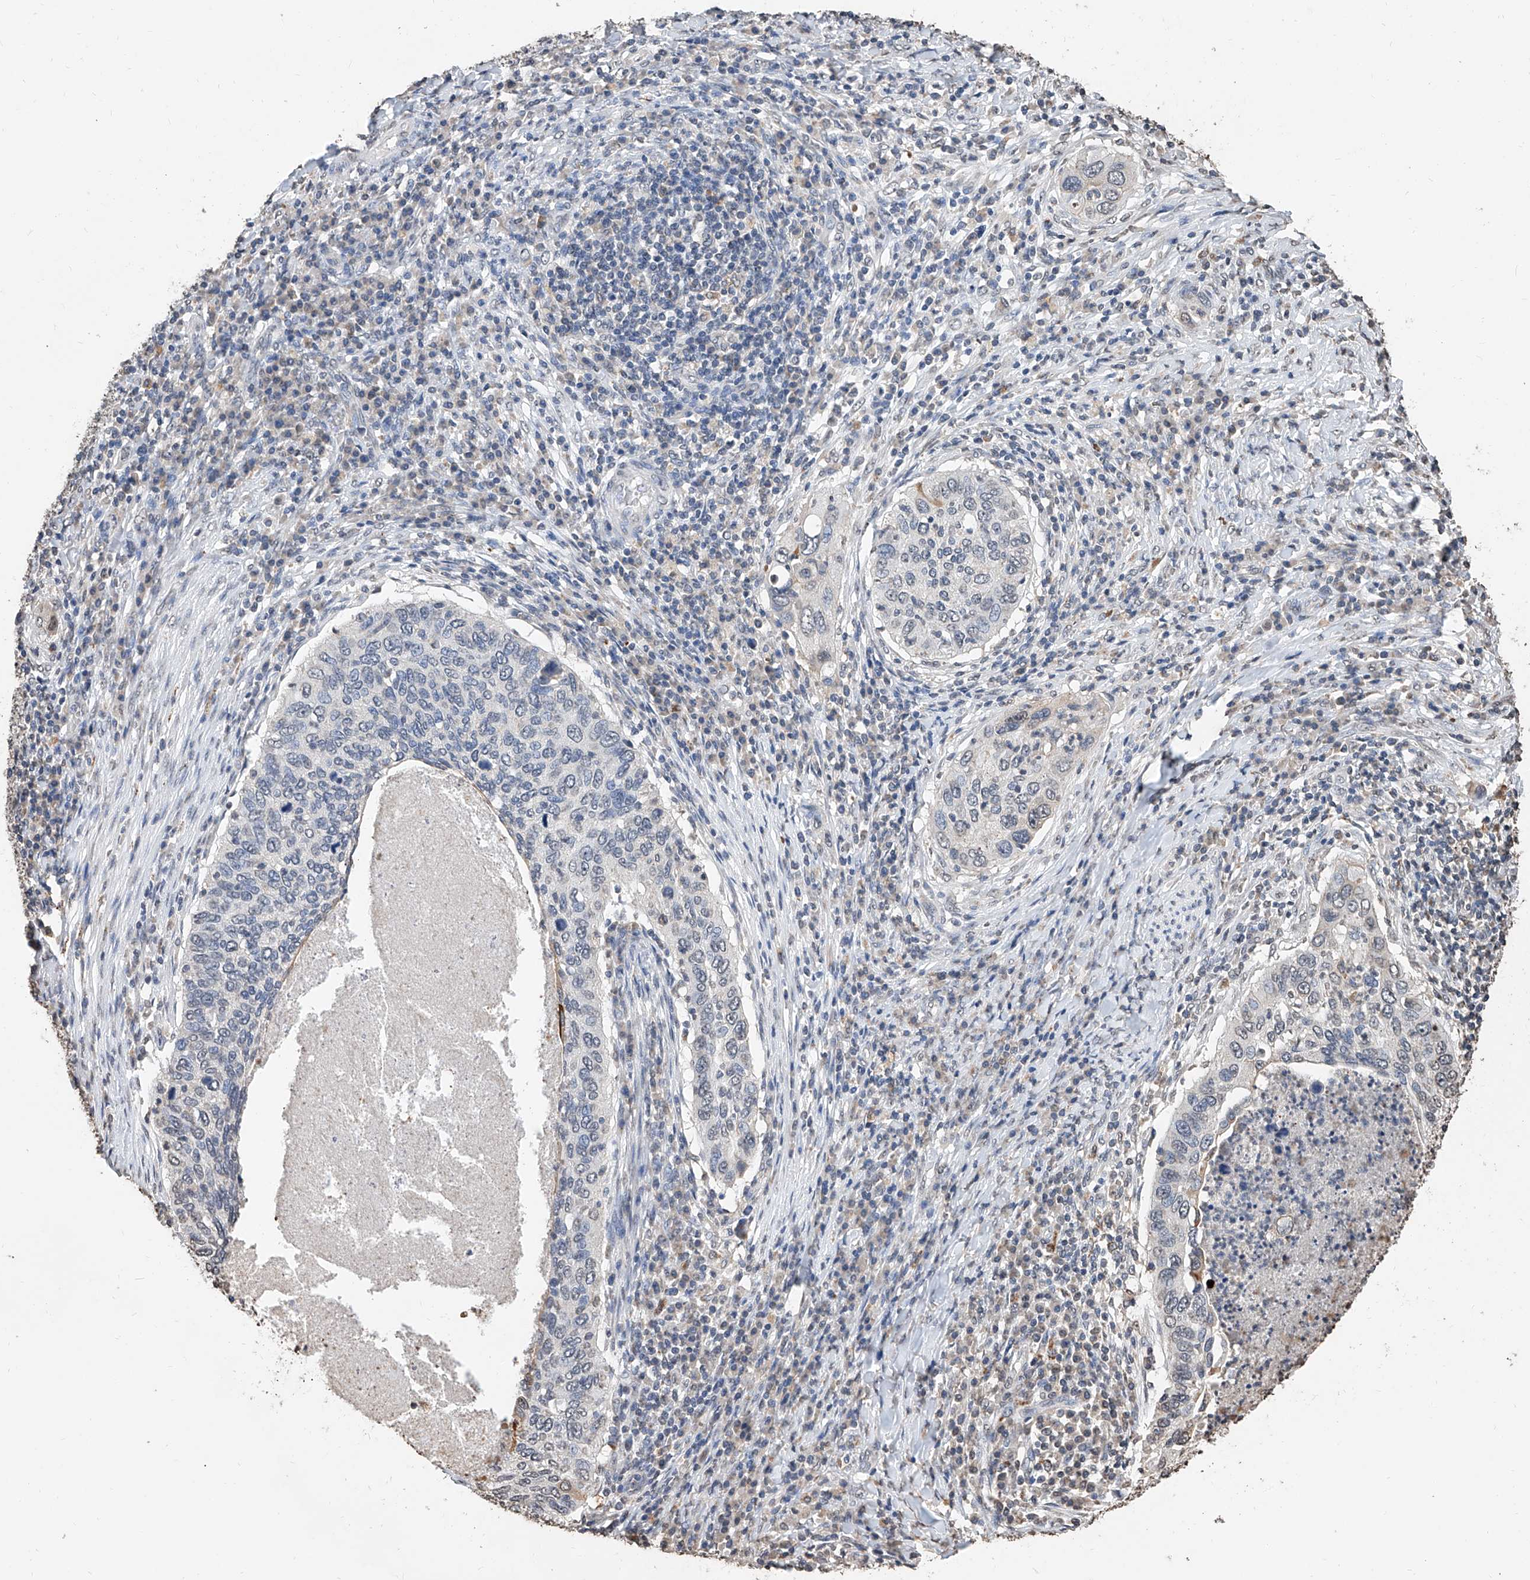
{"staining": {"intensity": "negative", "quantity": "none", "location": "none"}, "tissue": "cervical cancer", "cell_type": "Tumor cells", "image_type": "cancer", "snomed": [{"axis": "morphology", "description": "Squamous cell carcinoma, NOS"}, {"axis": "topography", "description": "Cervix"}], "caption": "Immunohistochemical staining of cervical squamous cell carcinoma demonstrates no significant expression in tumor cells. Brightfield microscopy of immunohistochemistry stained with DAB (brown) and hematoxylin (blue), captured at high magnification.", "gene": "RP9", "patient": {"sex": "female", "age": 38}}